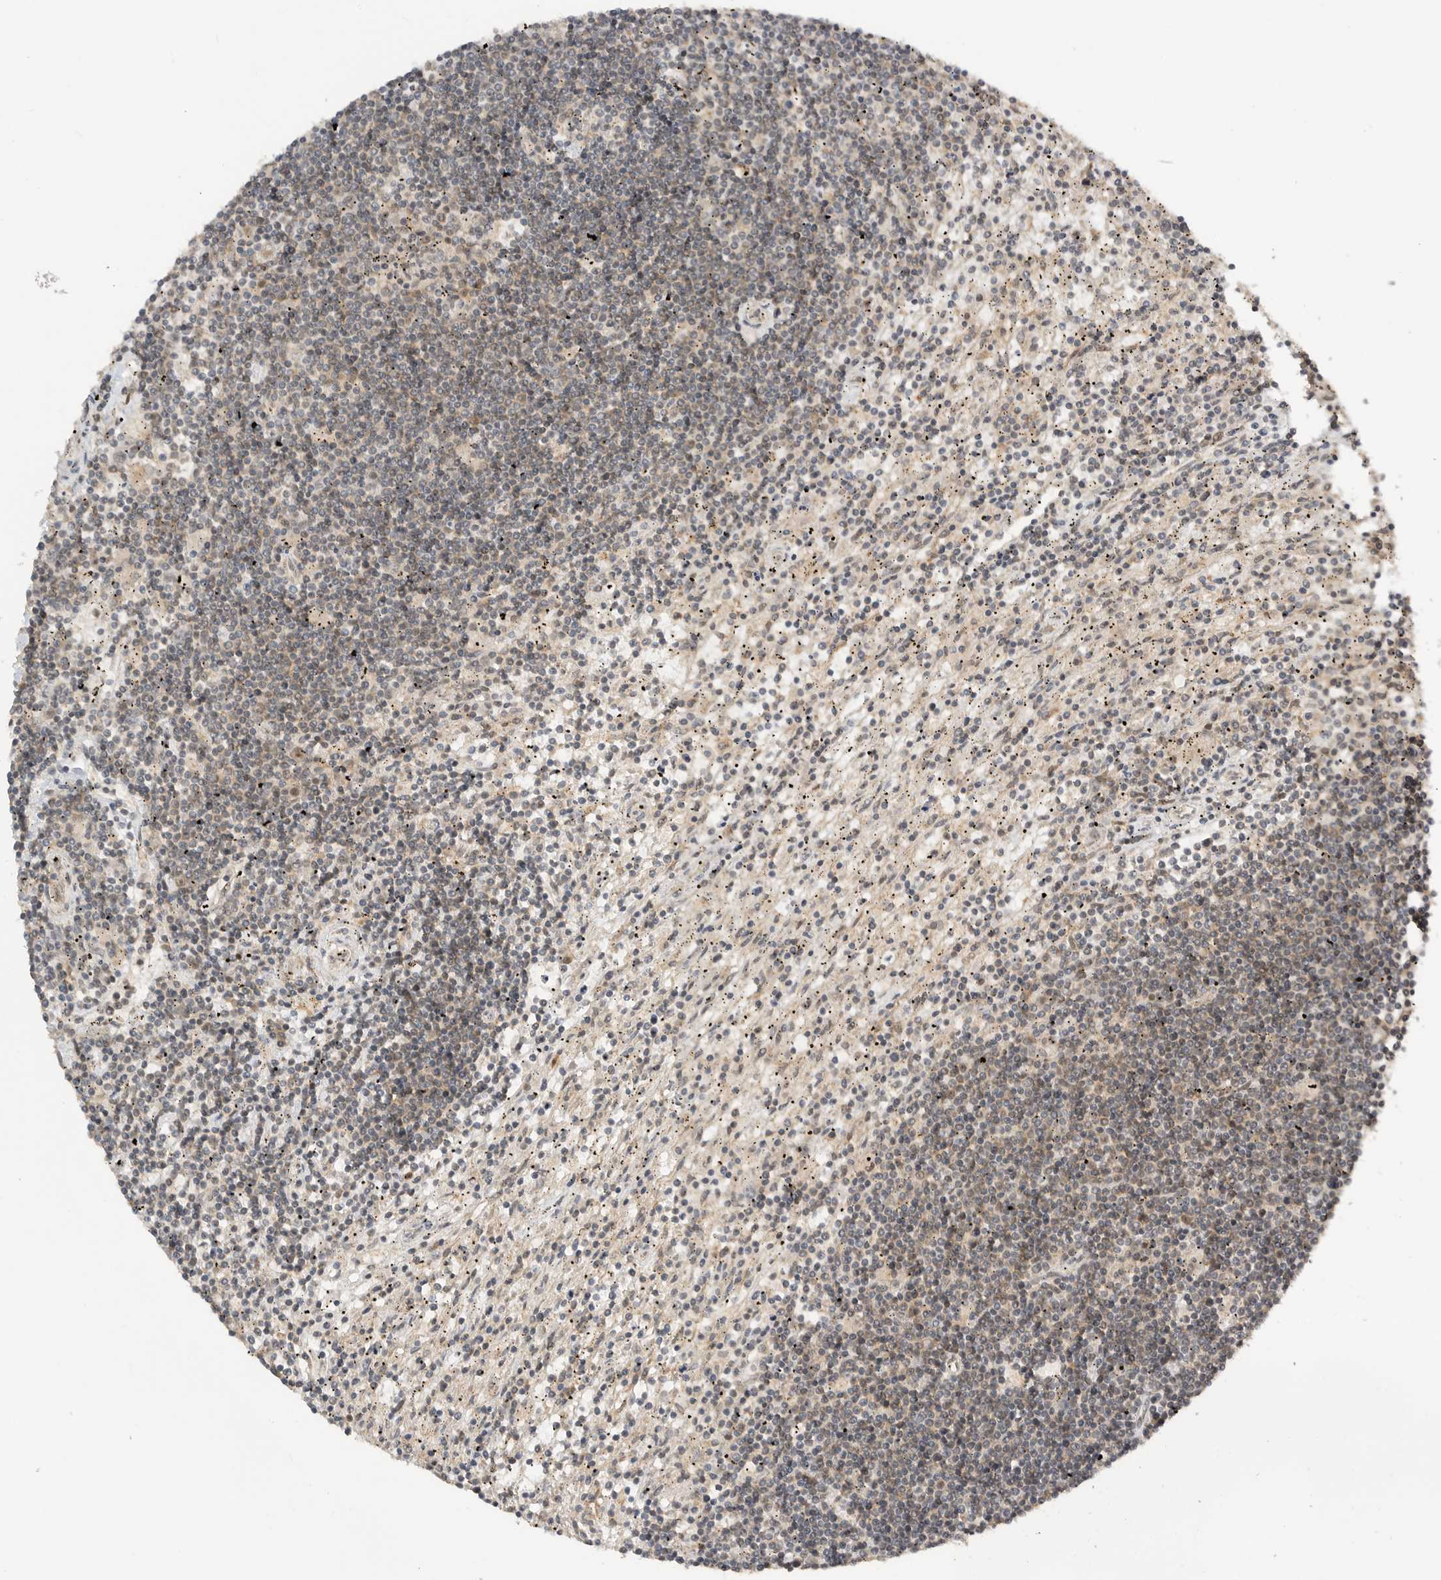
{"staining": {"intensity": "negative", "quantity": "none", "location": "none"}, "tissue": "lymphoma", "cell_type": "Tumor cells", "image_type": "cancer", "snomed": [{"axis": "morphology", "description": "Malignant lymphoma, non-Hodgkin's type, Low grade"}, {"axis": "topography", "description": "Spleen"}], "caption": "High magnification brightfield microscopy of malignant lymphoma, non-Hodgkin's type (low-grade) stained with DAB (3,3'-diaminobenzidine) (brown) and counterstained with hematoxylin (blue): tumor cells show no significant expression.", "gene": "ALKAL1", "patient": {"sex": "male", "age": 76}}